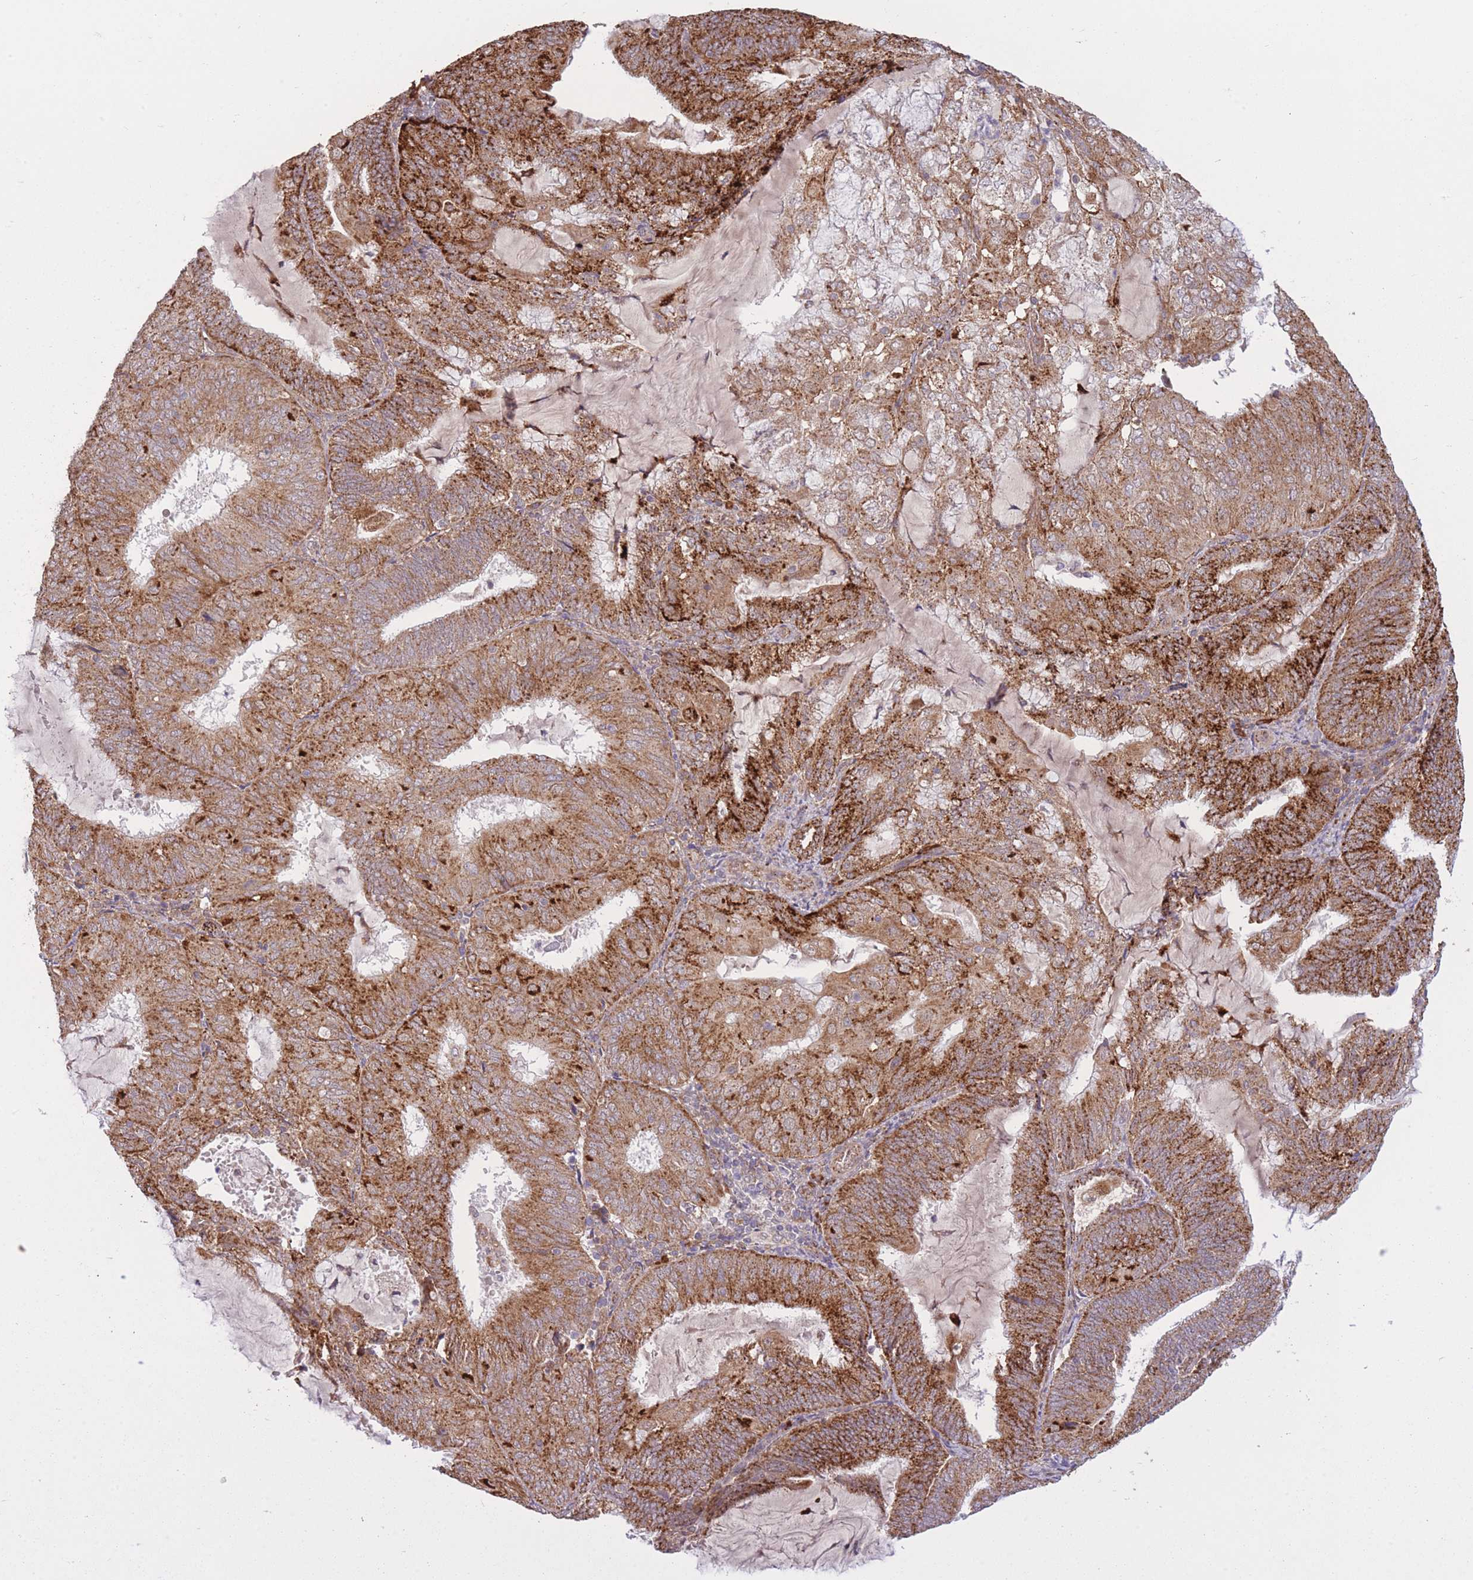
{"staining": {"intensity": "strong", "quantity": ">75%", "location": "cytoplasmic/membranous"}, "tissue": "endometrial cancer", "cell_type": "Tumor cells", "image_type": "cancer", "snomed": [{"axis": "morphology", "description": "Adenocarcinoma, NOS"}, {"axis": "topography", "description": "Endometrium"}], "caption": "Brown immunohistochemical staining in endometrial cancer shows strong cytoplasmic/membranous expression in about >75% of tumor cells.", "gene": "POLR3F", "patient": {"sex": "female", "age": 81}}